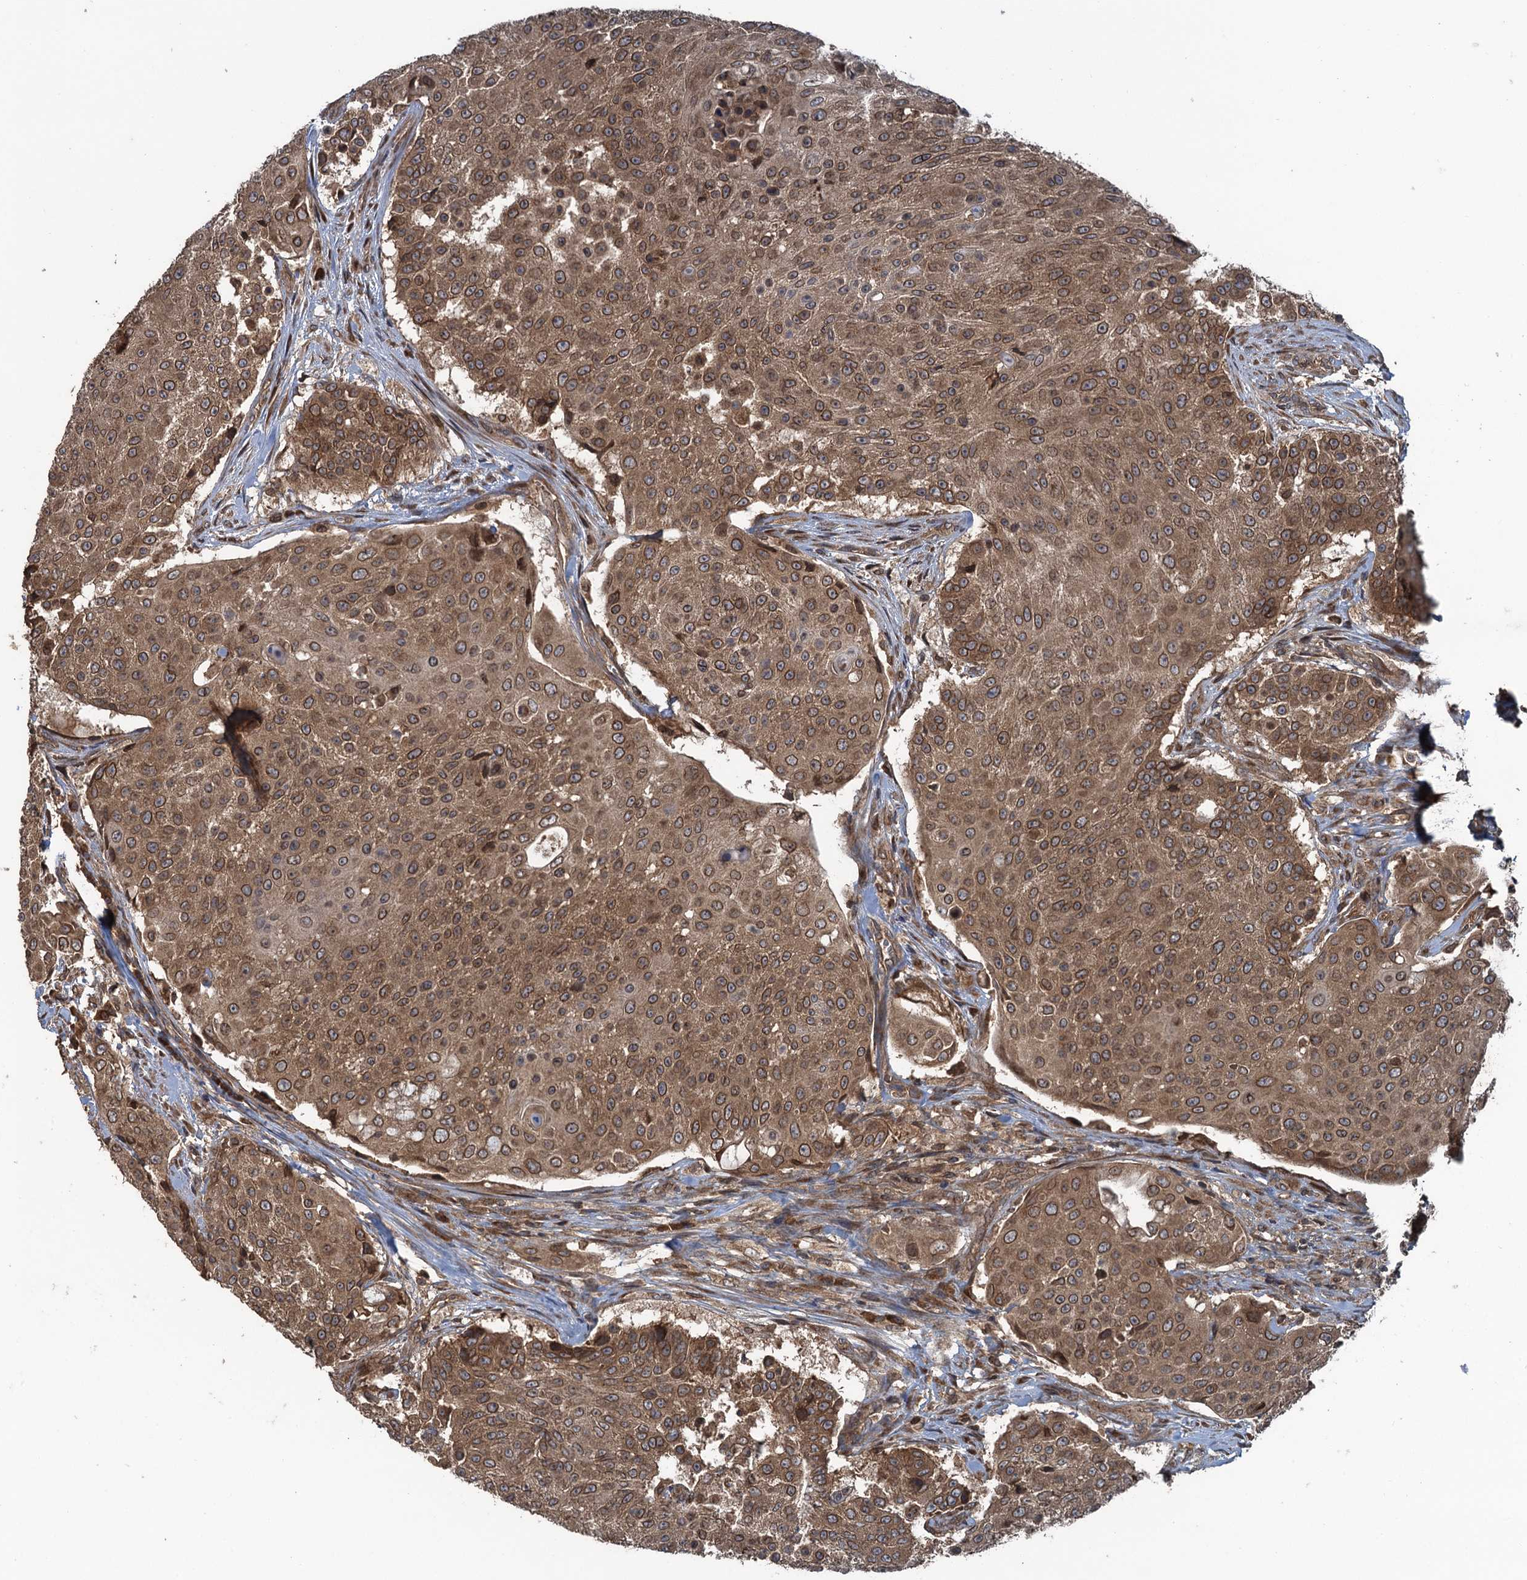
{"staining": {"intensity": "moderate", "quantity": ">75%", "location": "cytoplasmic/membranous,nuclear"}, "tissue": "urothelial cancer", "cell_type": "Tumor cells", "image_type": "cancer", "snomed": [{"axis": "morphology", "description": "Urothelial carcinoma, High grade"}, {"axis": "topography", "description": "Urinary bladder"}], "caption": "Tumor cells display medium levels of moderate cytoplasmic/membranous and nuclear staining in about >75% of cells in human high-grade urothelial carcinoma.", "gene": "GLE1", "patient": {"sex": "female", "age": 63}}